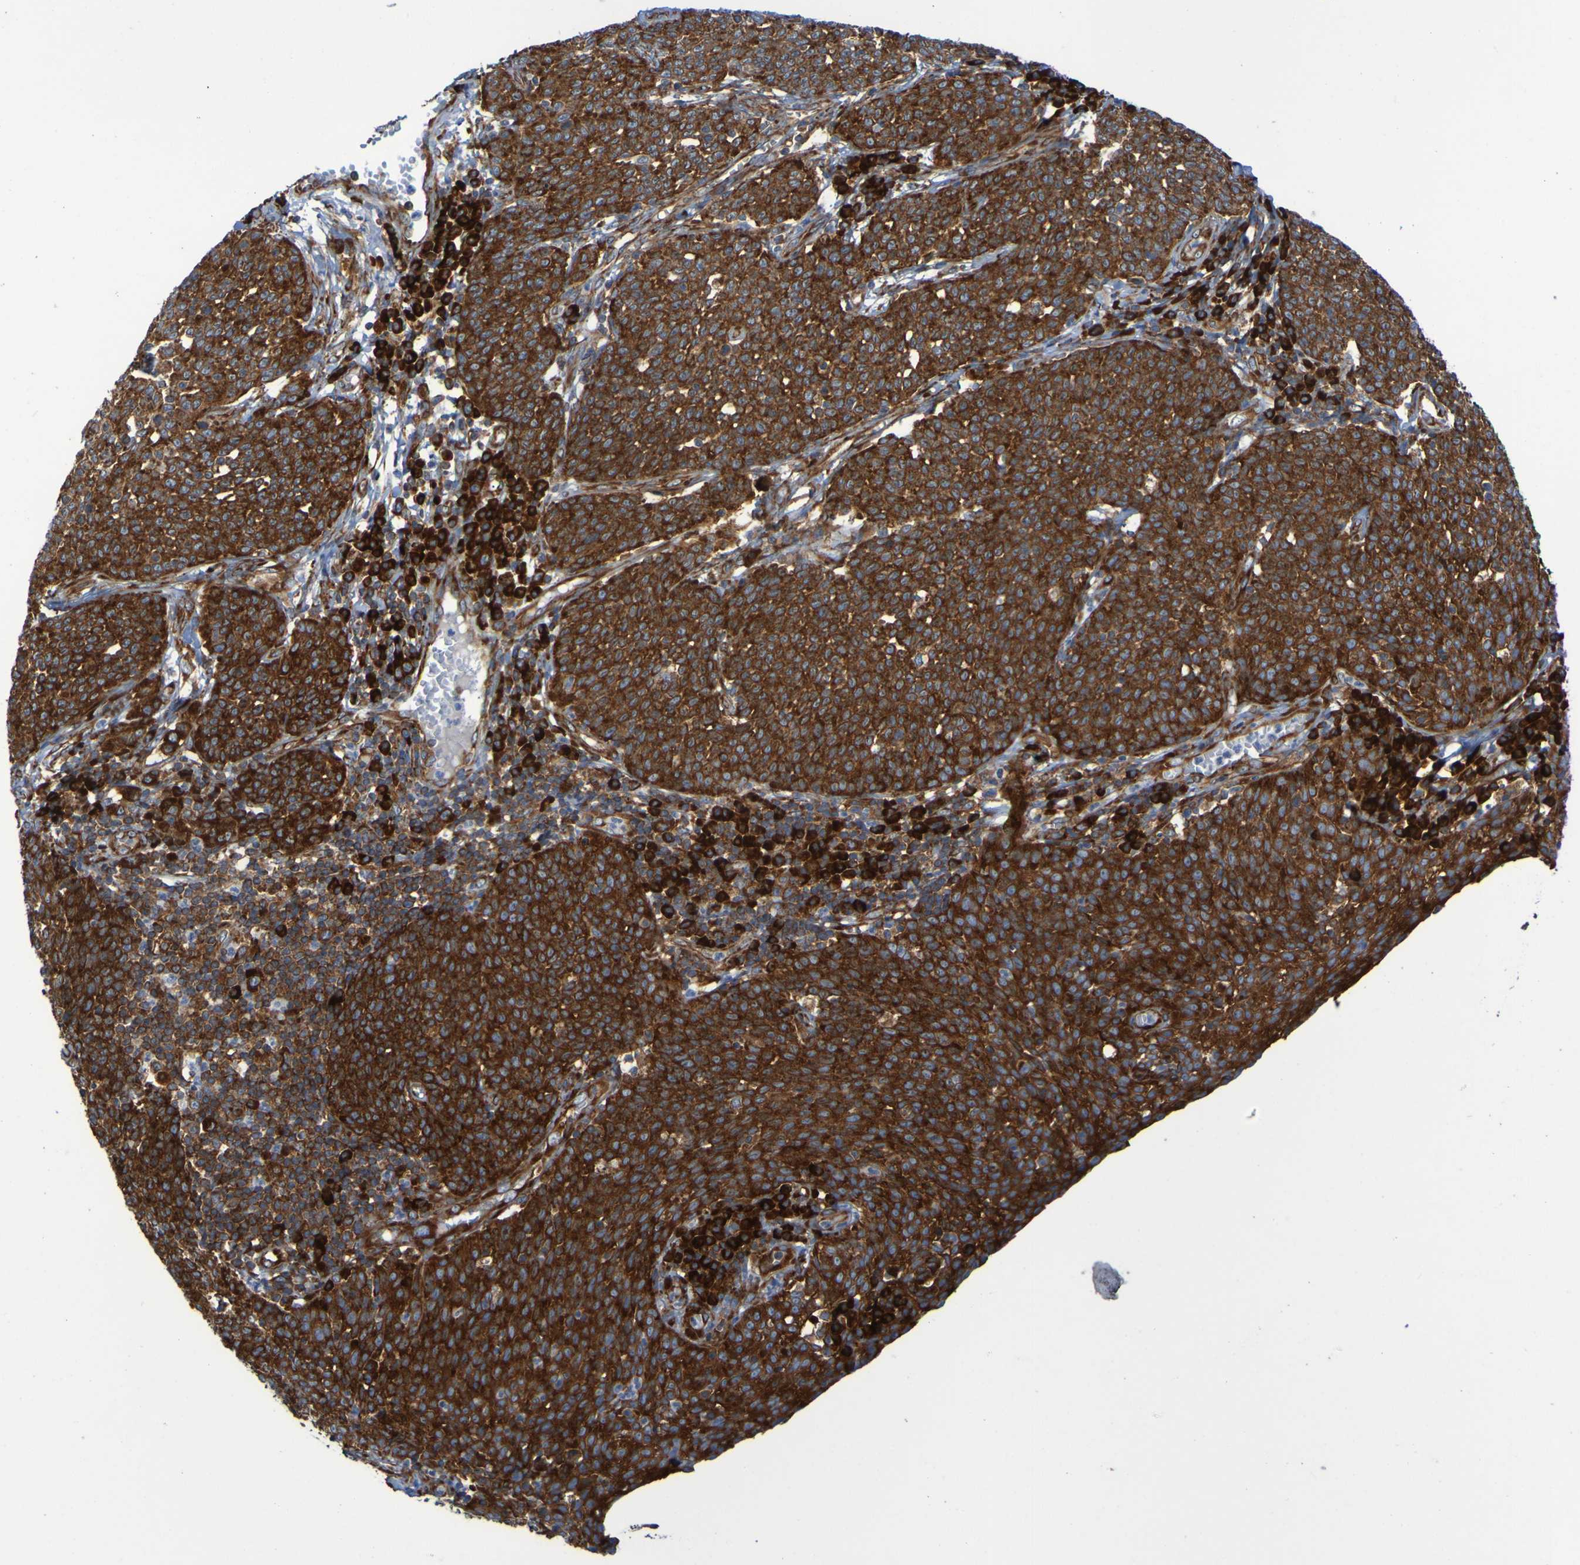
{"staining": {"intensity": "strong", "quantity": ">75%", "location": "cytoplasmic/membranous"}, "tissue": "cervical cancer", "cell_type": "Tumor cells", "image_type": "cancer", "snomed": [{"axis": "morphology", "description": "Squamous cell carcinoma, NOS"}, {"axis": "topography", "description": "Cervix"}], "caption": "Tumor cells demonstrate high levels of strong cytoplasmic/membranous positivity in approximately >75% of cells in cervical cancer. (DAB IHC with brightfield microscopy, high magnification).", "gene": "RPL10", "patient": {"sex": "female", "age": 34}}